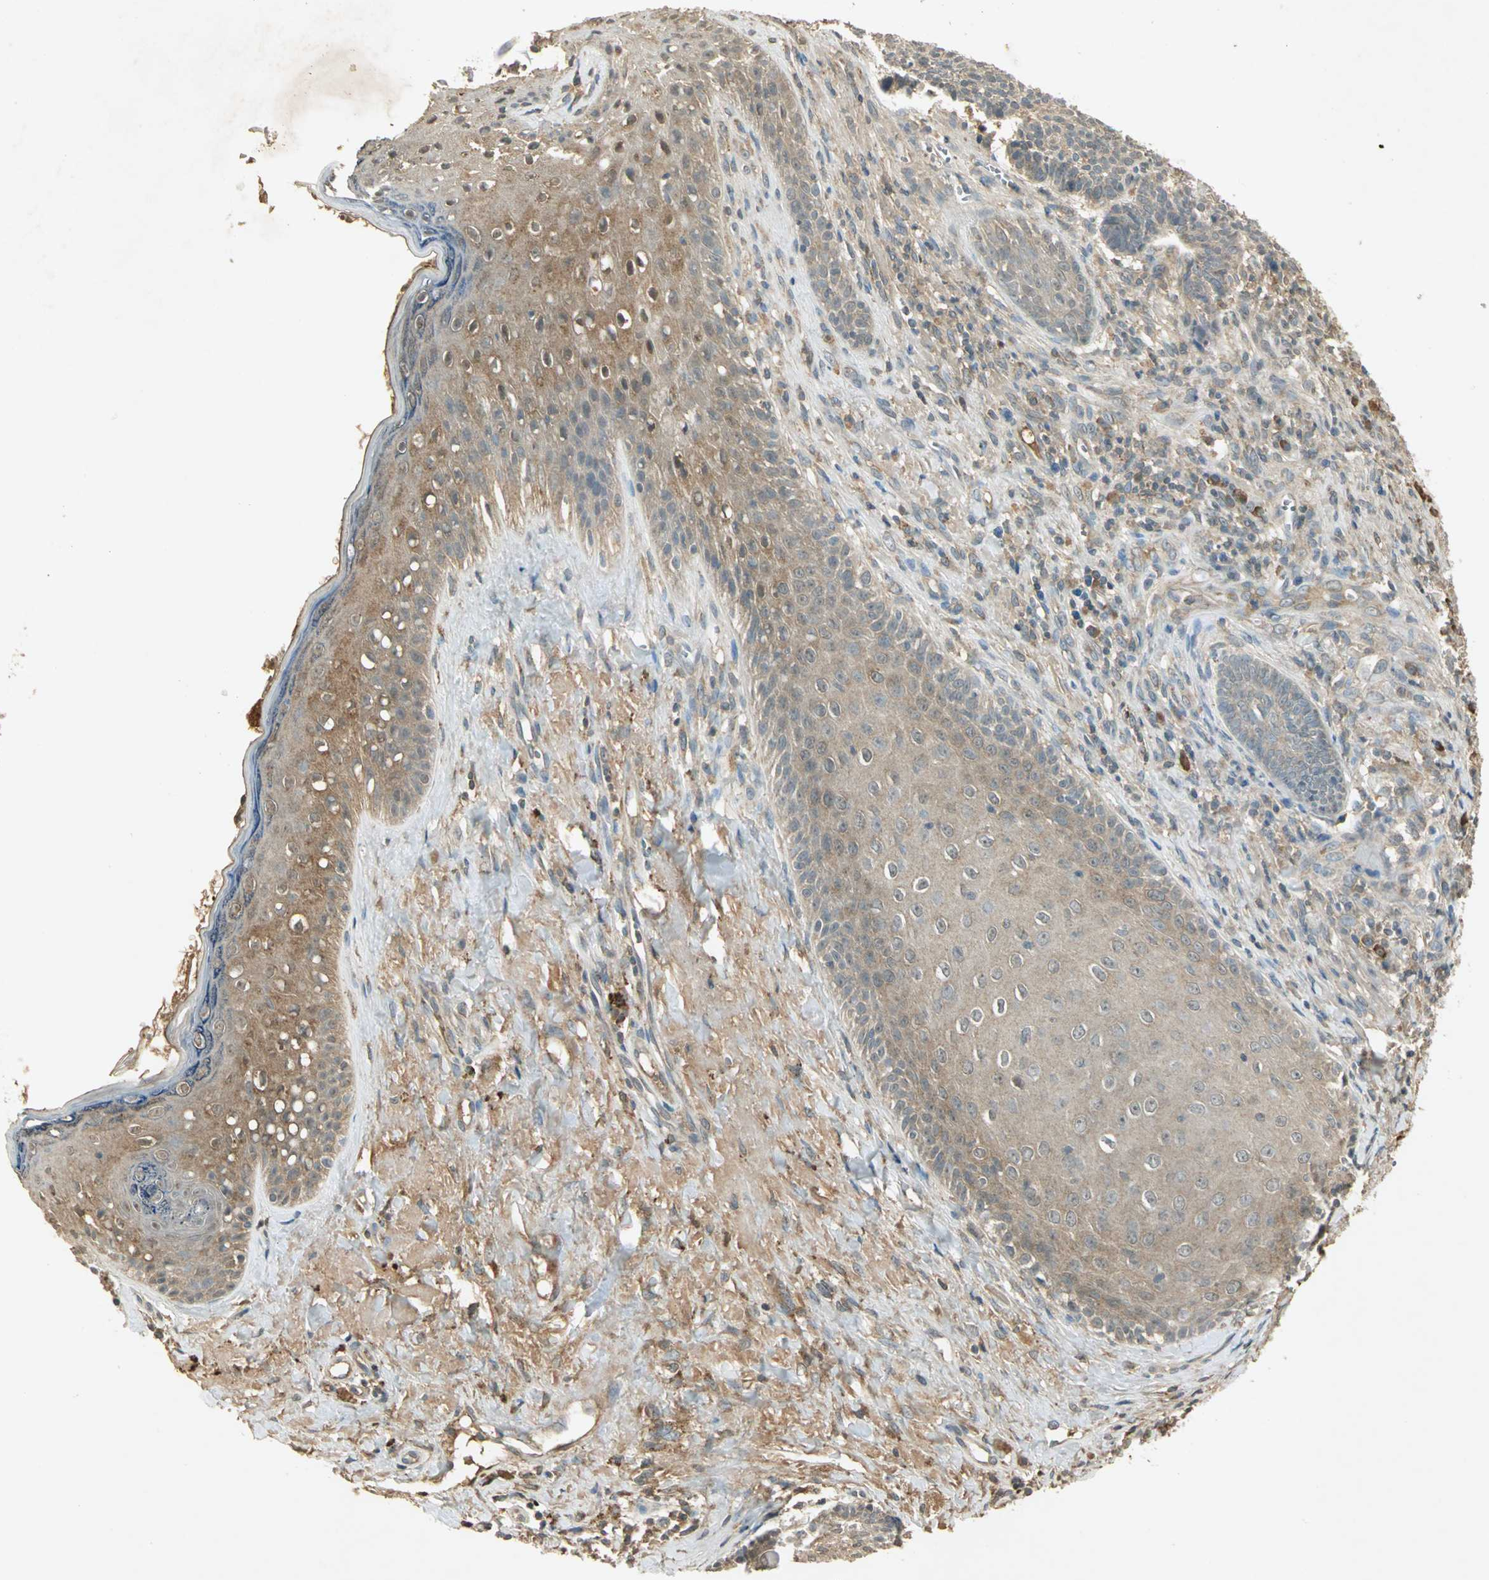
{"staining": {"intensity": "weak", "quantity": ">75%", "location": "cytoplasmic/membranous"}, "tissue": "skin cancer", "cell_type": "Tumor cells", "image_type": "cancer", "snomed": [{"axis": "morphology", "description": "Basal cell carcinoma"}, {"axis": "topography", "description": "Skin"}], "caption": "A brown stain labels weak cytoplasmic/membranous positivity of a protein in human basal cell carcinoma (skin) tumor cells. (DAB IHC, brown staining for protein, blue staining for nuclei).", "gene": "KEAP1", "patient": {"sex": "male", "age": 84}}